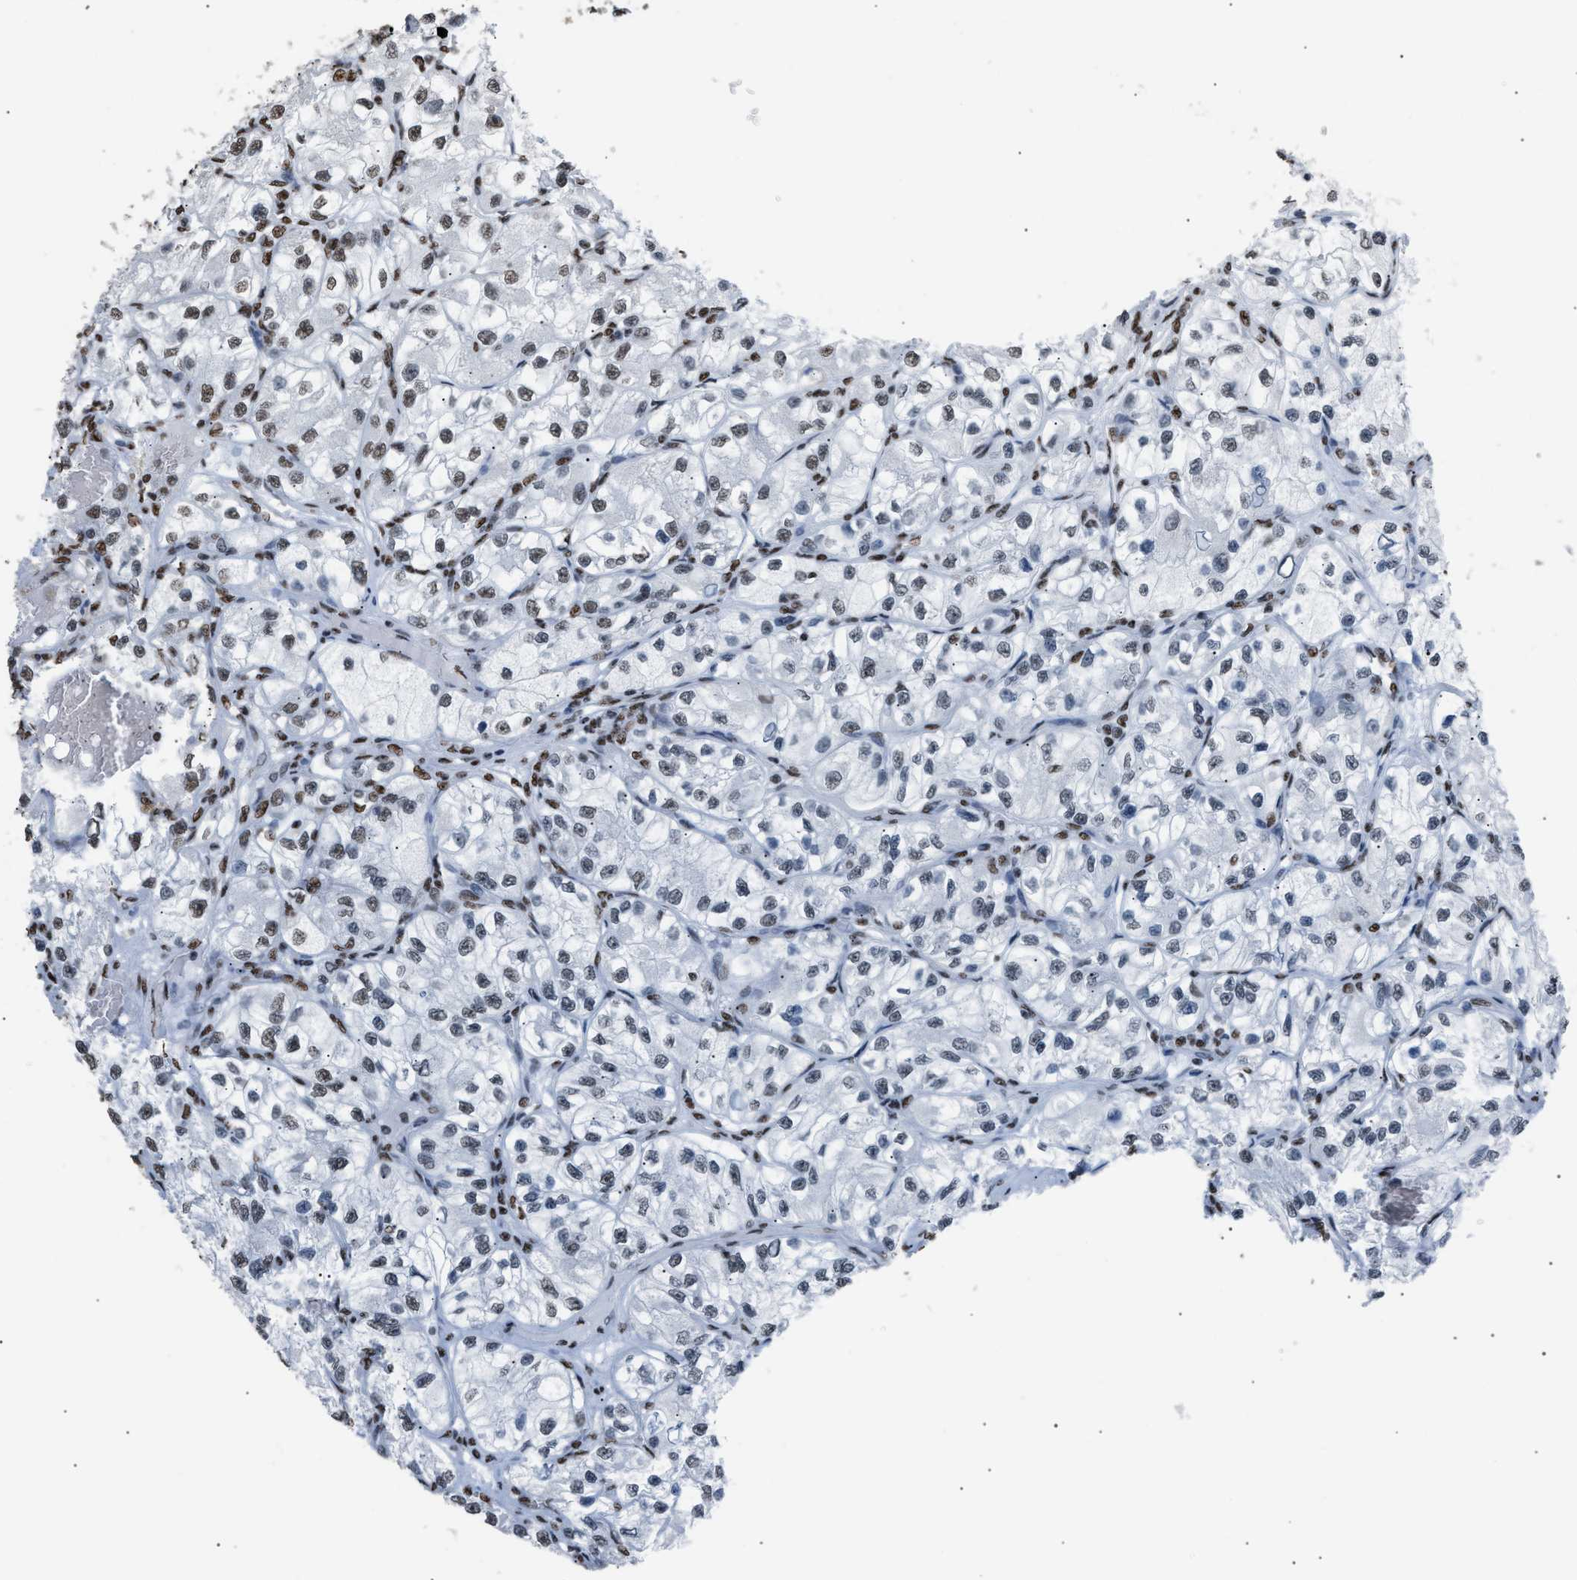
{"staining": {"intensity": "moderate", "quantity": ">75%", "location": "nuclear"}, "tissue": "renal cancer", "cell_type": "Tumor cells", "image_type": "cancer", "snomed": [{"axis": "morphology", "description": "Adenocarcinoma, NOS"}, {"axis": "topography", "description": "Kidney"}], "caption": "Immunohistochemical staining of human renal cancer displays medium levels of moderate nuclear protein expression in approximately >75% of tumor cells.", "gene": "CCAR2", "patient": {"sex": "female", "age": 57}}